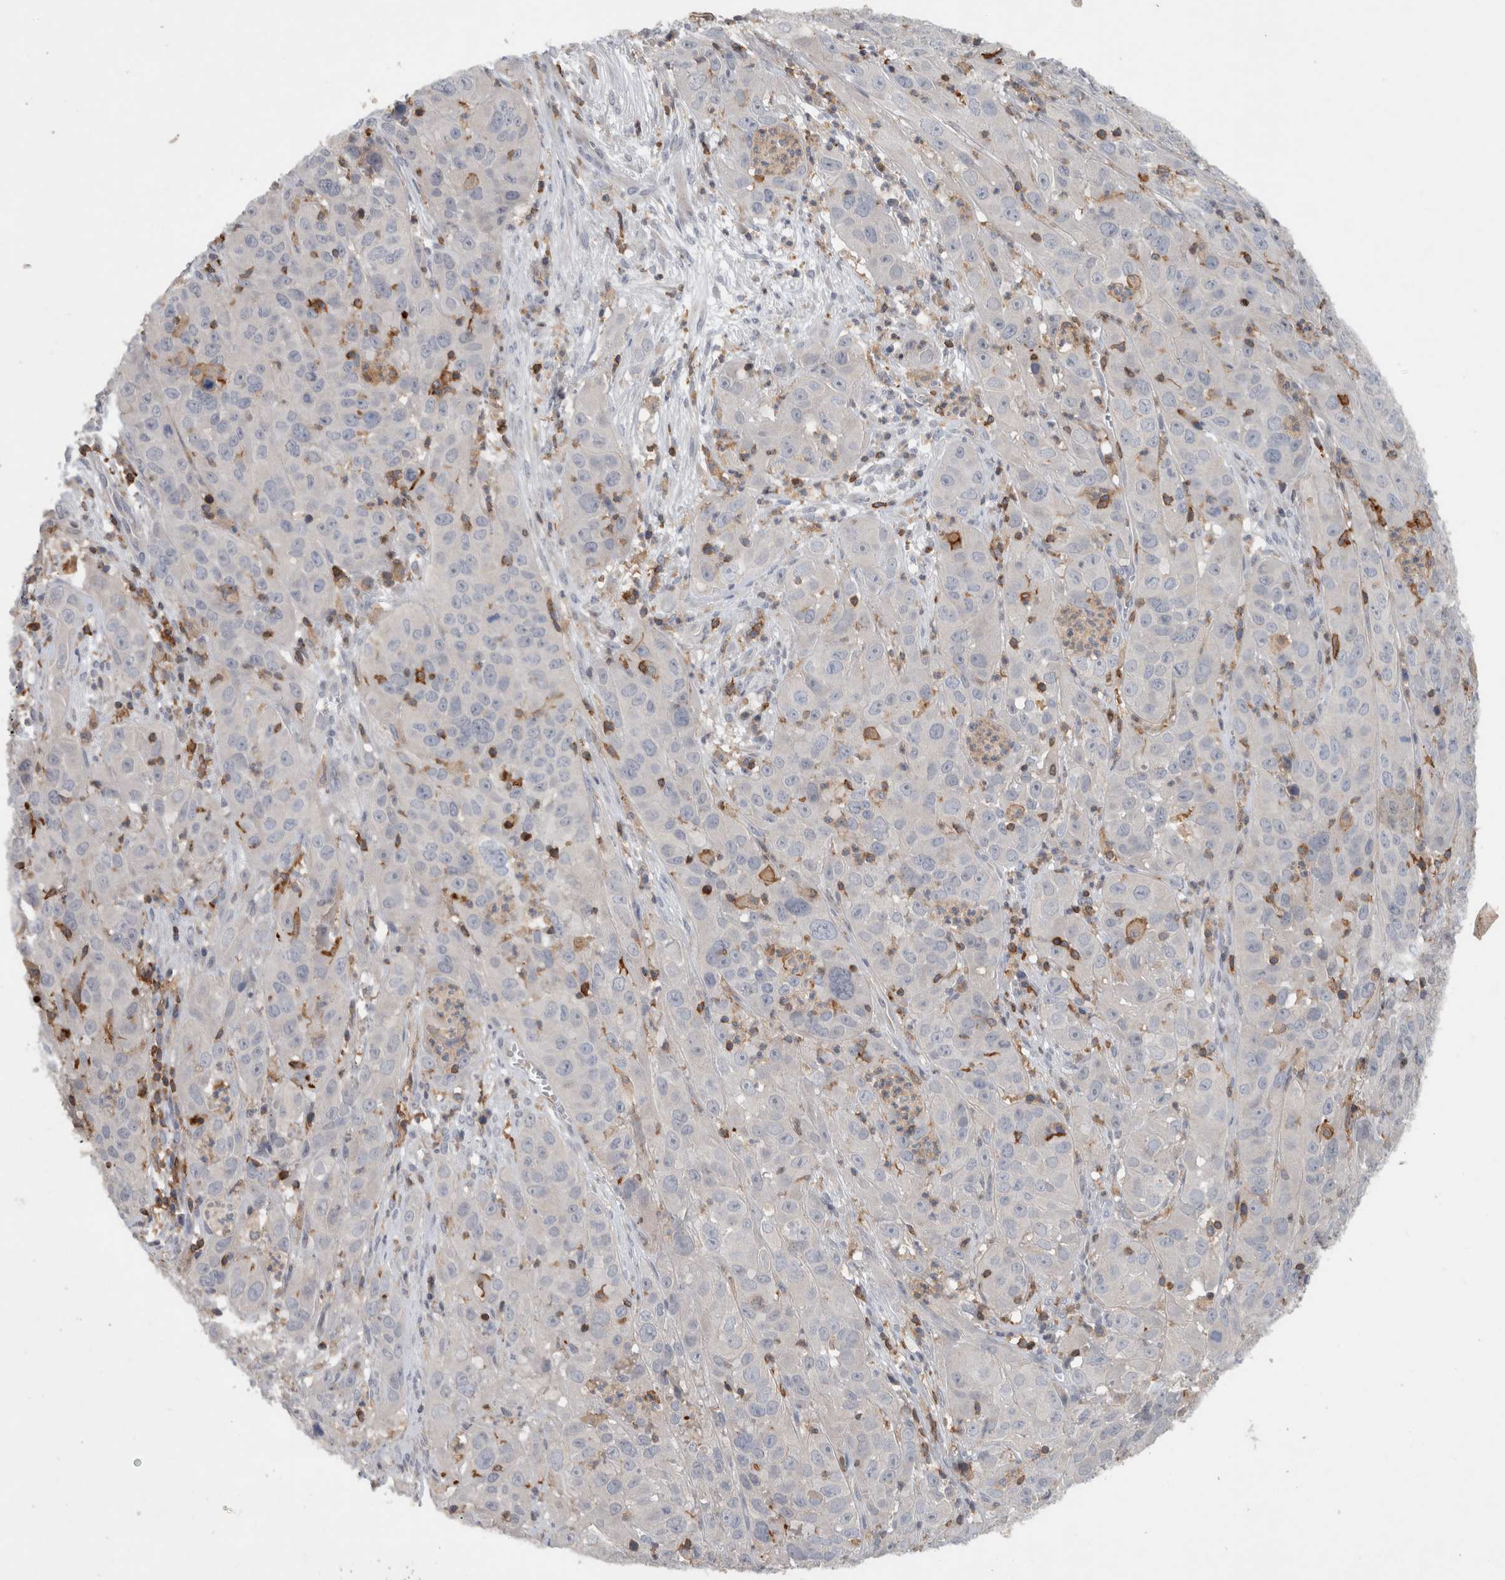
{"staining": {"intensity": "negative", "quantity": "none", "location": "none"}, "tissue": "cervical cancer", "cell_type": "Tumor cells", "image_type": "cancer", "snomed": [{"axis": "morphology", "description": "Squamous cell carcinoma, NOS"}, {"axis": "topography", "description": "Cervix"}], "caption": "Immunohistochemical staining of squamous cell carcinoma (cervical) shows no significant expression in tumor cells. (Brightfield microscopy of DAB (3,3'-diaminobenzidine) immunohistochemistry at high magnification).", "gene": "GFRA2", "patient": {"sex": "female", "age": 32}}